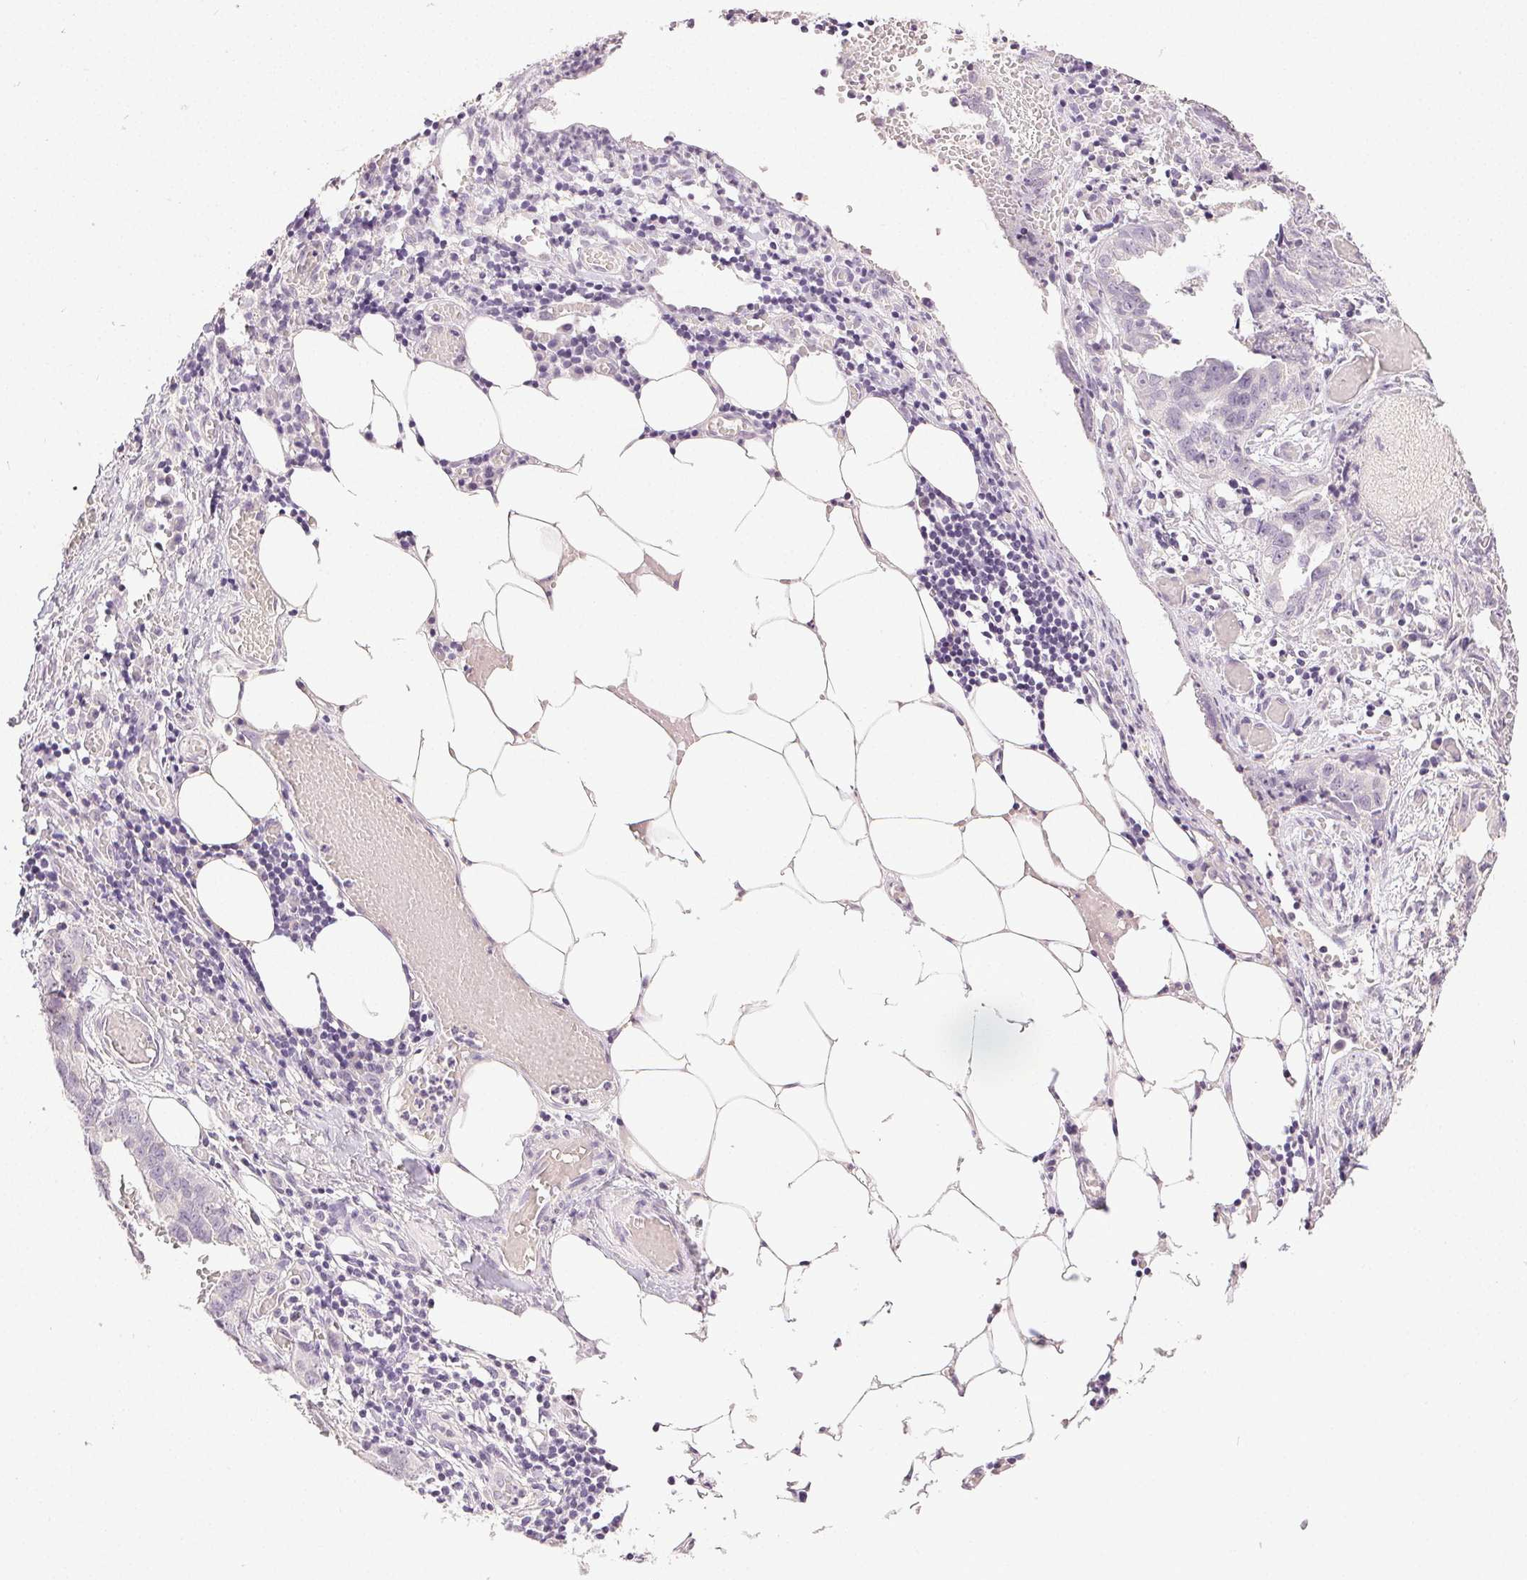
{"staining": {"intensity": "negative", "quantity": "none", "location": "none"}, "tissue": "ovarian cancer", "cell_type": "Tumor cells", "image_type": "cancer", "snomed": [{"axis": "morphology", "description": "Cystadenocarcinoma, serous, NOS"}, {"axis": "topography", "description": "Ovary"}], "caption": "The photomicrograph demonstrates no staining of tumor cells in ovarian serous cystadenocarcinoma.", "gene": "PLCB1", "patient": {"sex": "female", "age": 75}}